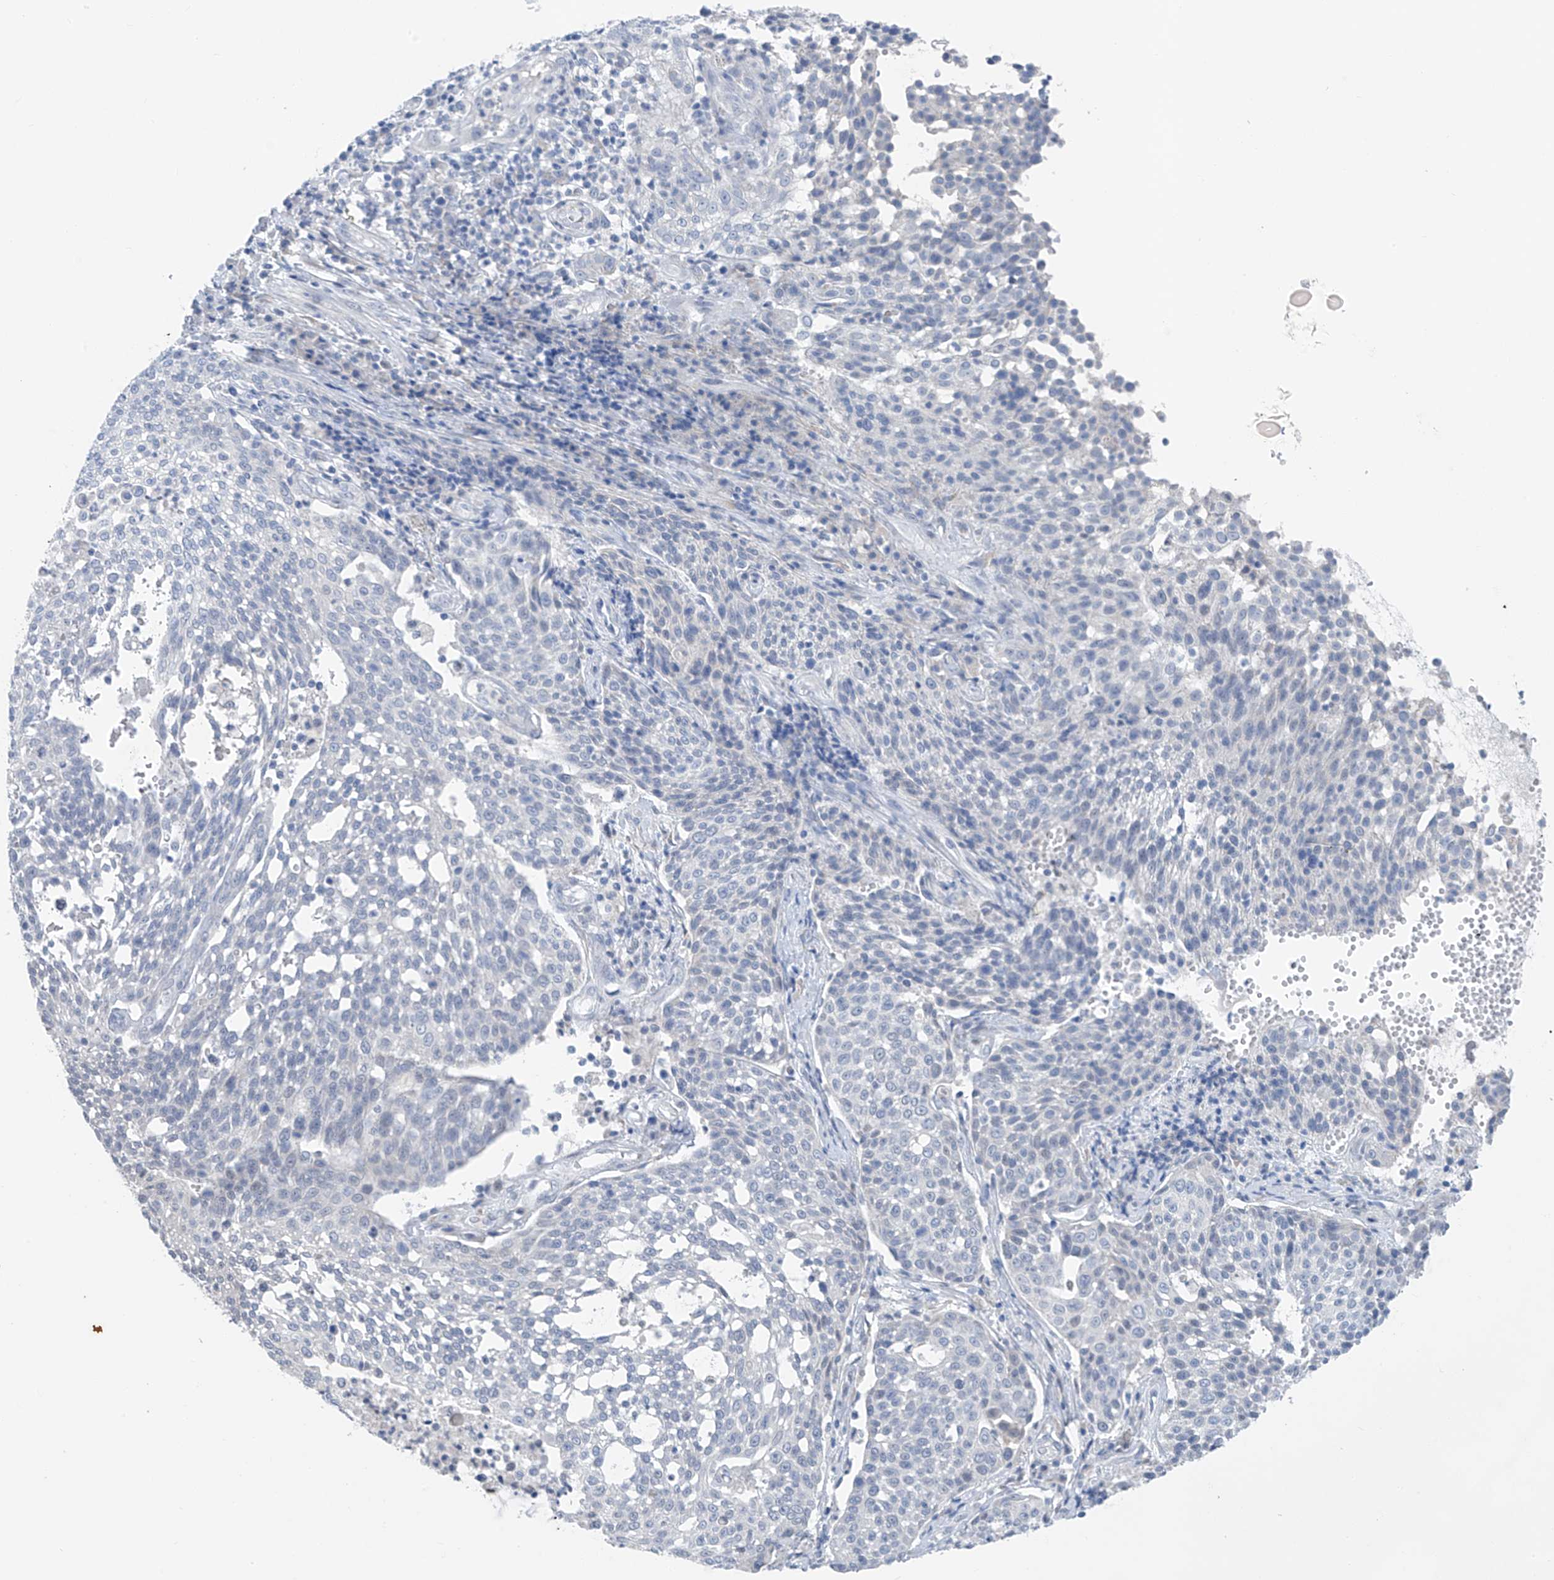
{"staining": {"intensity": "negative", "quantity": "none", "location": "none"}, "tissue": "cervical cancer", "cell_type": "Tumor cells", "image_type": "cancer", "snomed": [{"axis": "morphology", "description": "Squamous cell carcinoma, NOS"}, {"axis": "topography", "description": "Cervix"}], "caption": "The immunohistochemistry micrograph has no significant expression in tumor cells of cervical squamous cell carcinoma tissue. The staining is performed using DAB (3,3'-diaminobenzidine) brown chromogen with nuclei counter-stained in using hematoxylin.", "gene": "CYP4V2", "patient": {"sex": "female", "age": 34}}